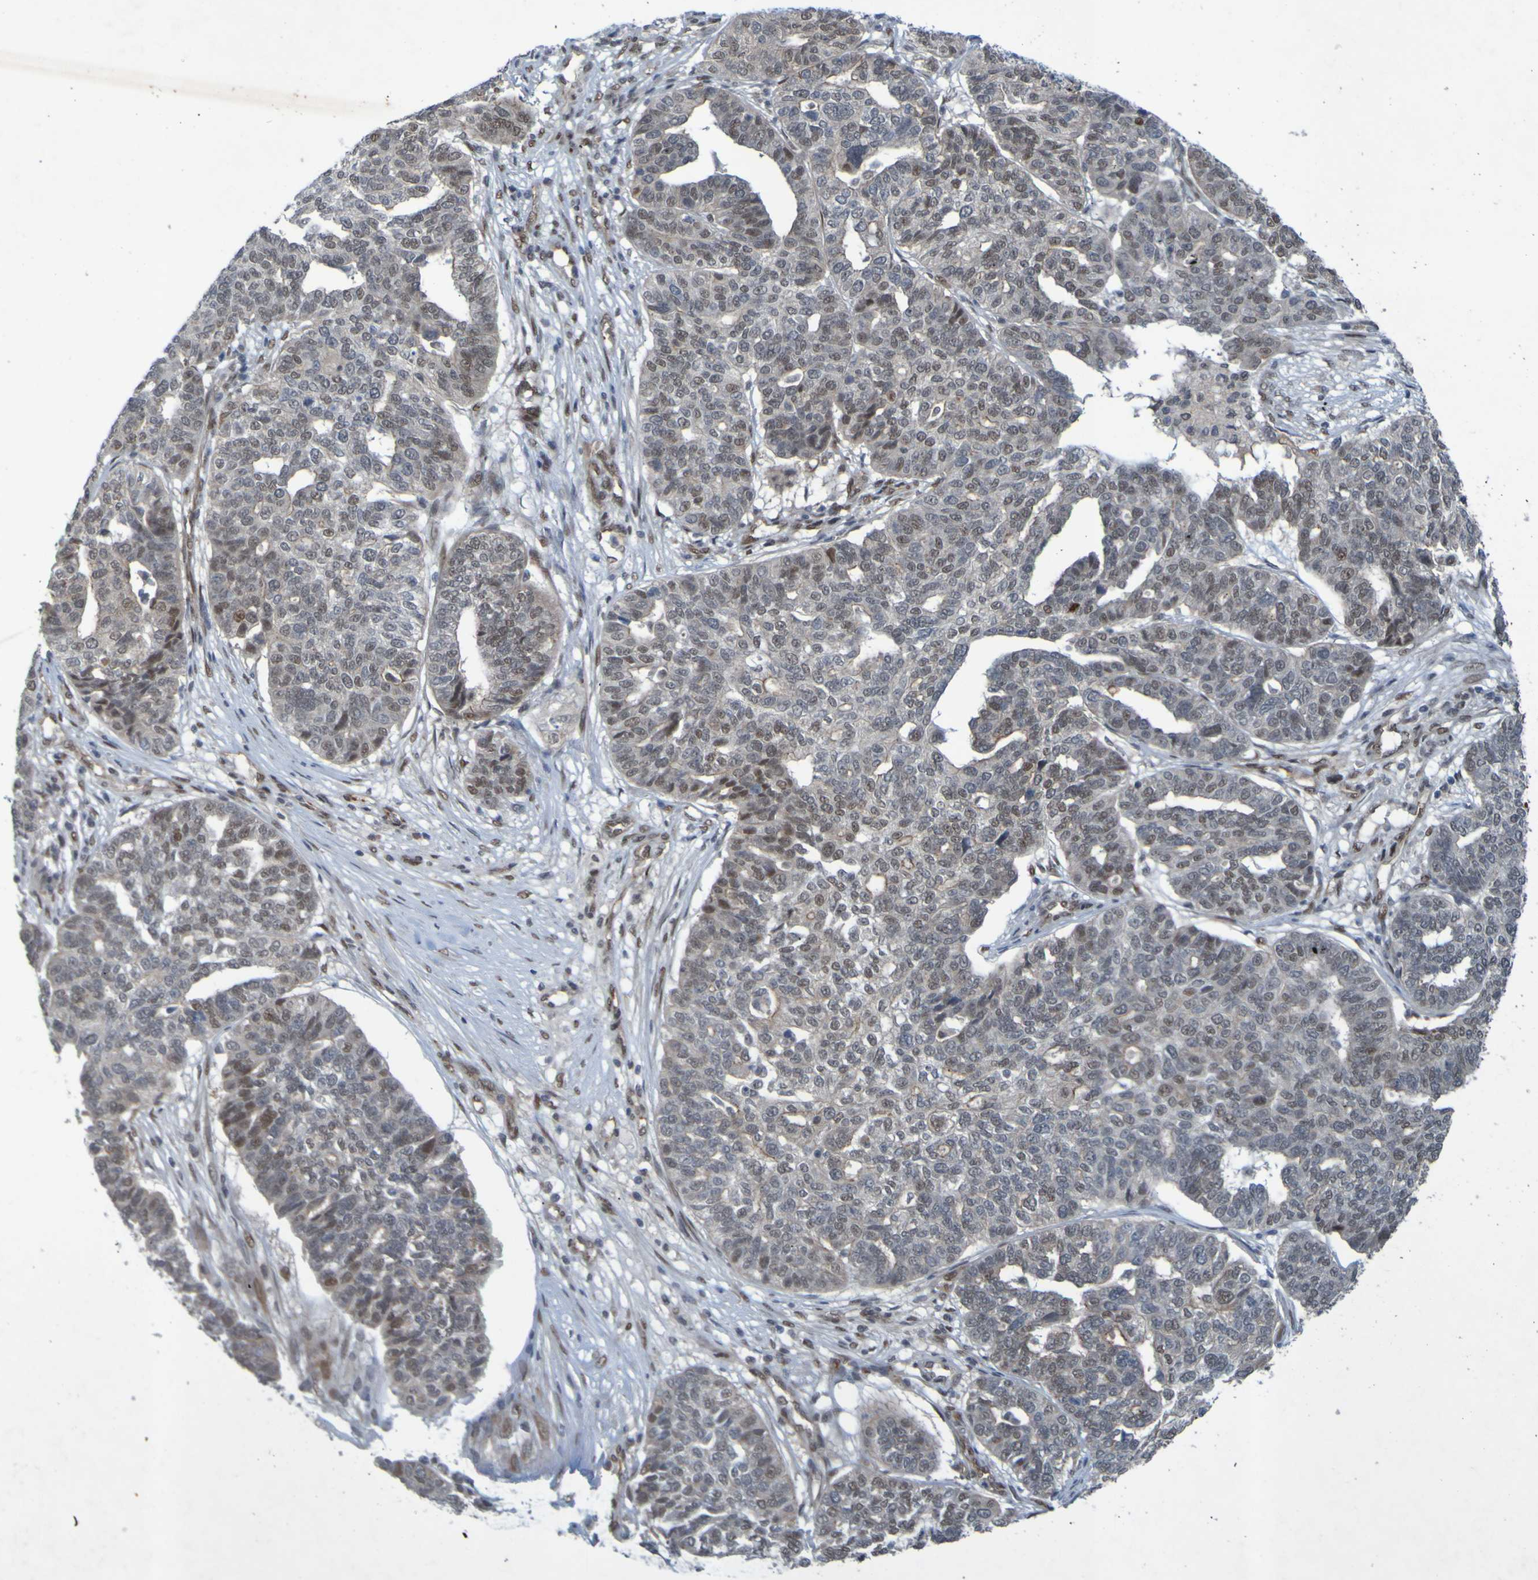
{"staining": {"intensity": "moderate", "quantity": "<25%", "location": "cytoplasmic/membranous,nuclear"}, "tissue": "ovarian cancer", "cell_type": "Tumor cells", "image_type": "cancer", "snomed": [{"axis": "morphology", "description": "Cystadenocarcinoma, serous, NOS"}, {"axis": "topography", "description": "Ovary"}], "caption": "The immunohistochemical stain labels moderate cytoplasmic/membranous and nuclear expression in tumor cells of ovarian serous cystadenocarcinoma tissue.", "gene": "MCPH1", "patient": {"sex": "female", "age": 59}}